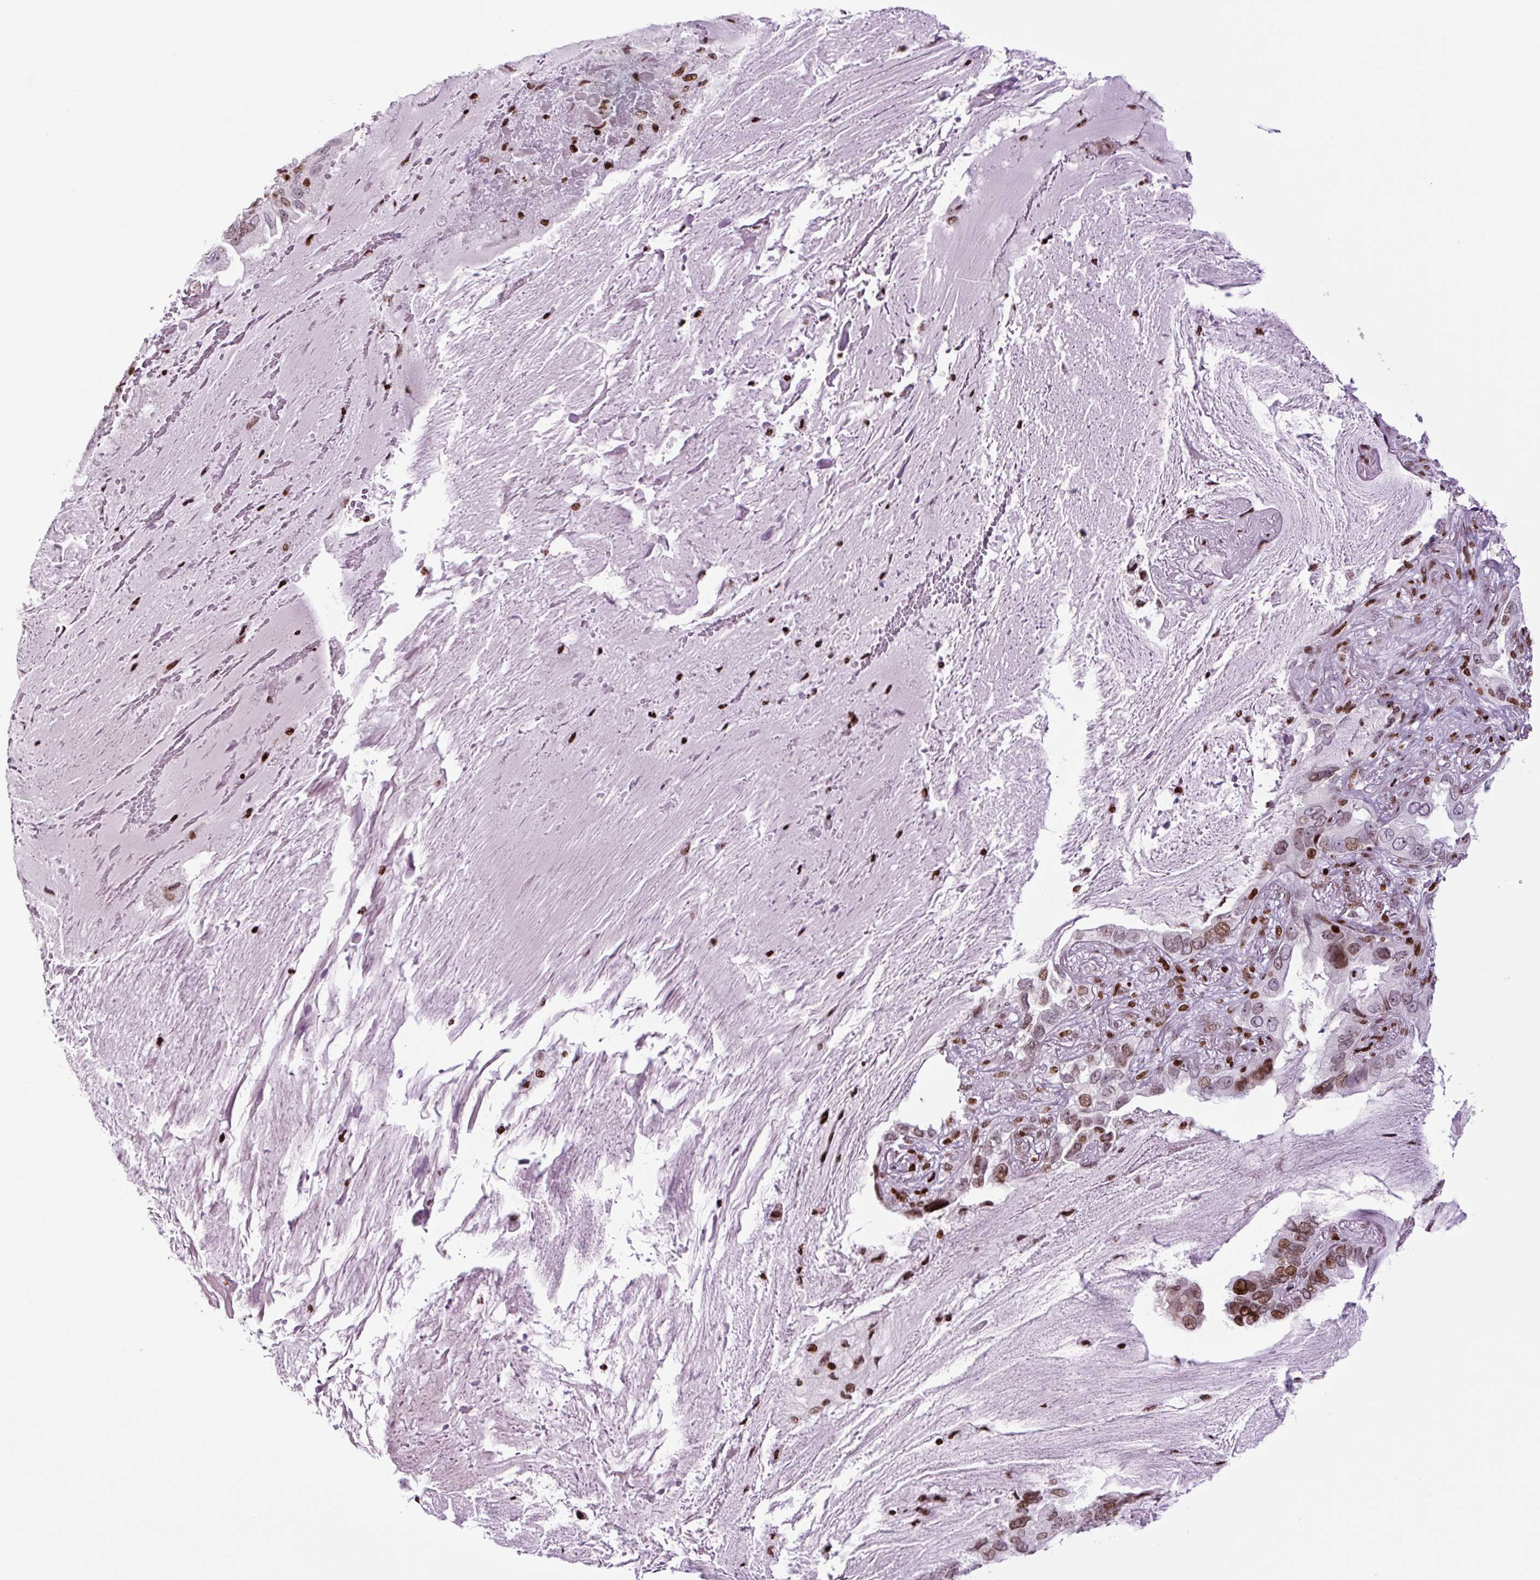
{"staining": {"intensity": "moderate", "quantity": "25%-75%", "location": "nuclear"}, "tissue": "lung cancer", "cell_type": "Tumor cells", "image_type": "cancer", "snomed": [{"axis": "morphology", "description": "Adenocarcinoma, NOS"}, {"axis": "topography", "description": "Lung"}], "caption": "Lung cancer (adenocarcinoma) stained with a brown dye displays moderate nuclear positive staining in approximately 25%-75% of tumor cells.", "gene": "H1-3", "patient": {"sex": "female", "age": 69}}